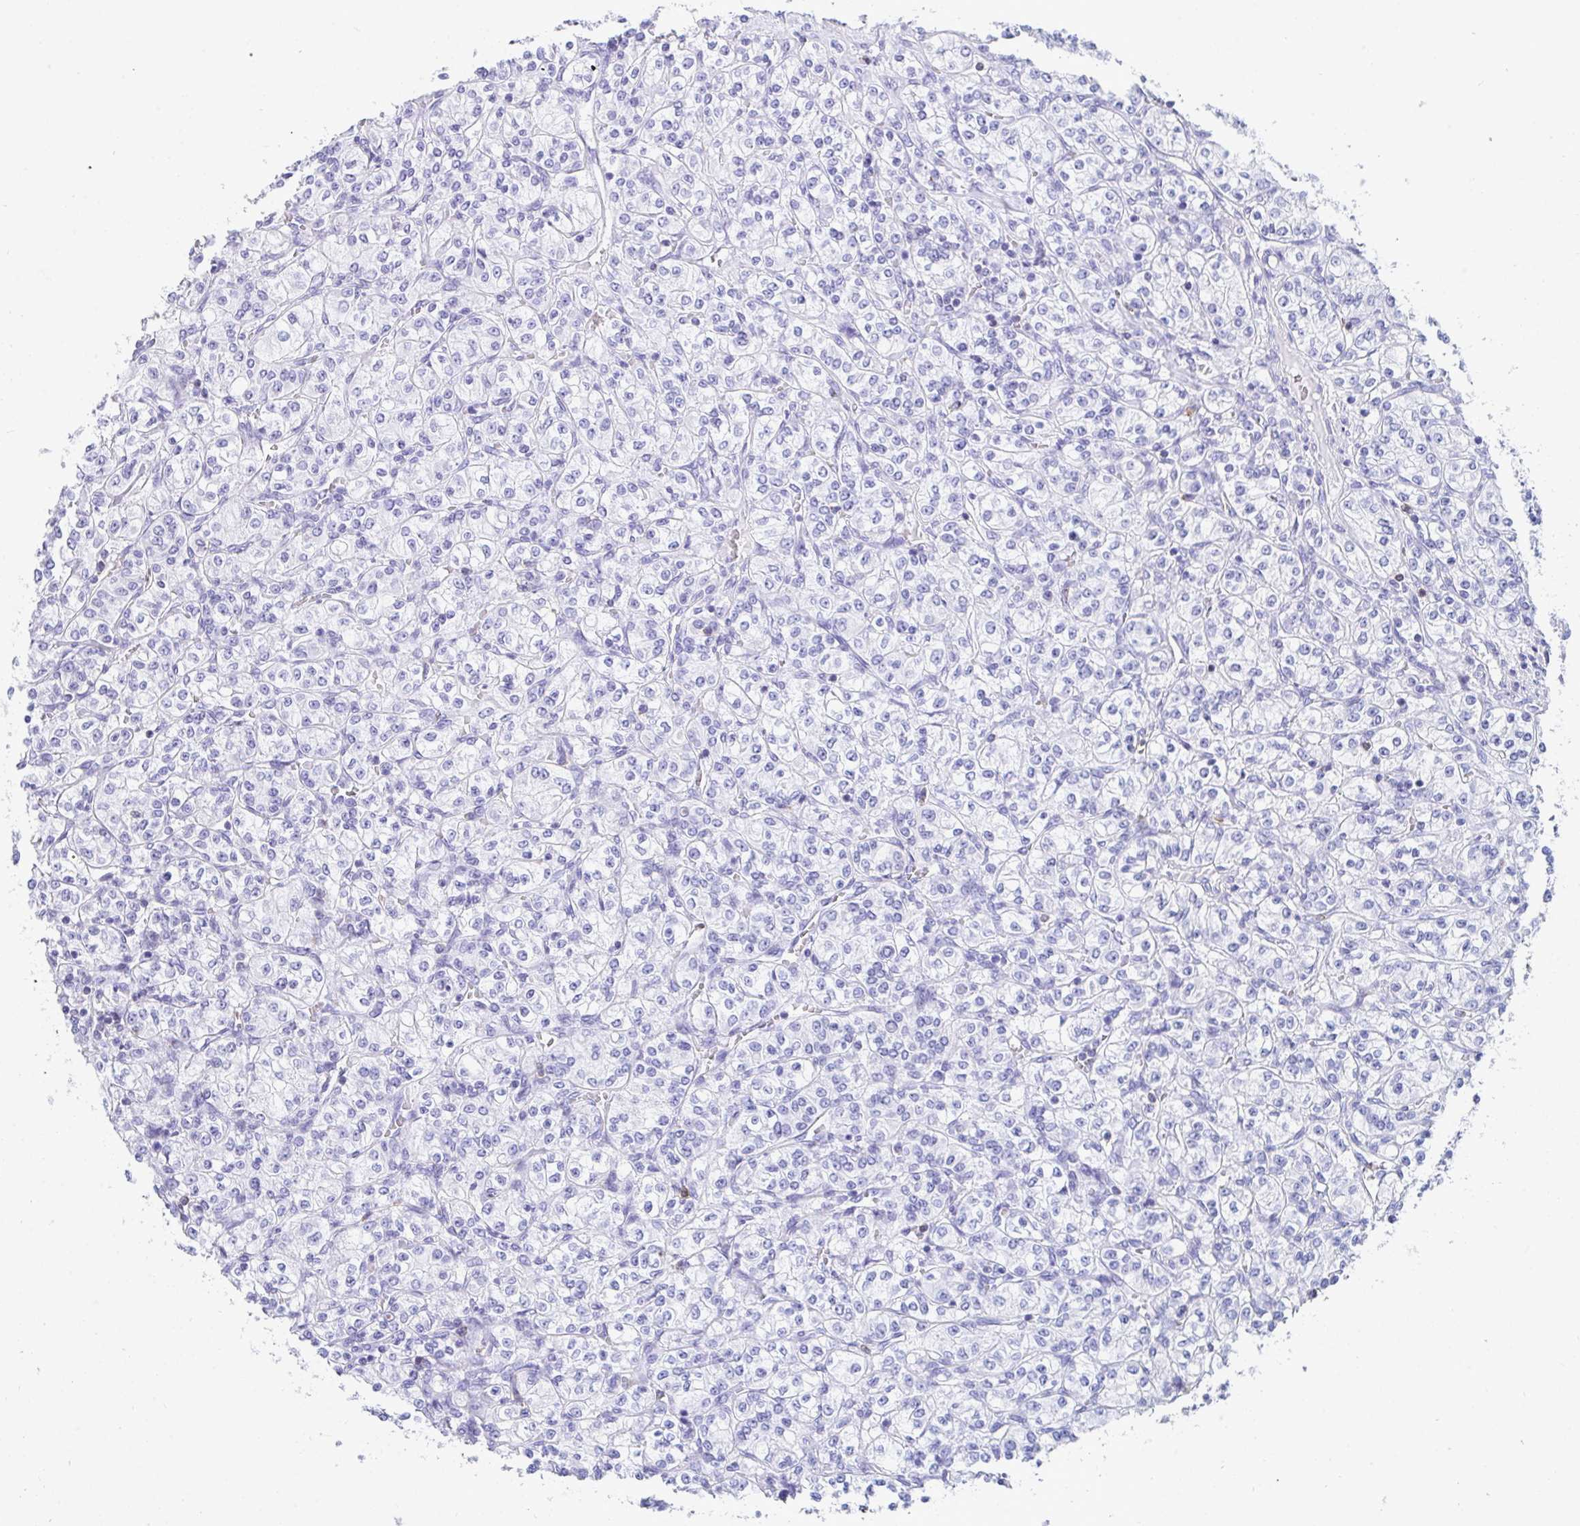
{"staining": {"intensity": "negative", "quantity": "none", "location": "none"}, "tissue": "renal cancer", "cell_type": "Tumor cells", "image_type": "cancer", "snomed": [{"axis": "morphology", "description": "Adenocarcinoma, NOS"}, {"axis": "topography", "description": "Kidney"}], "caption": "The immunohistochemistry (IHC) histopathology image has no significant positivity in tumor cells of renal cancer tissue. Brightfield microscopy of immunohistochemistry stained with DAB (3,3'-diaminobenzidine) (brown) and hematoxylin (blue), captured at high magnification.", "gene": "CD7", "patient": {"sex": "male", "age": 77}}